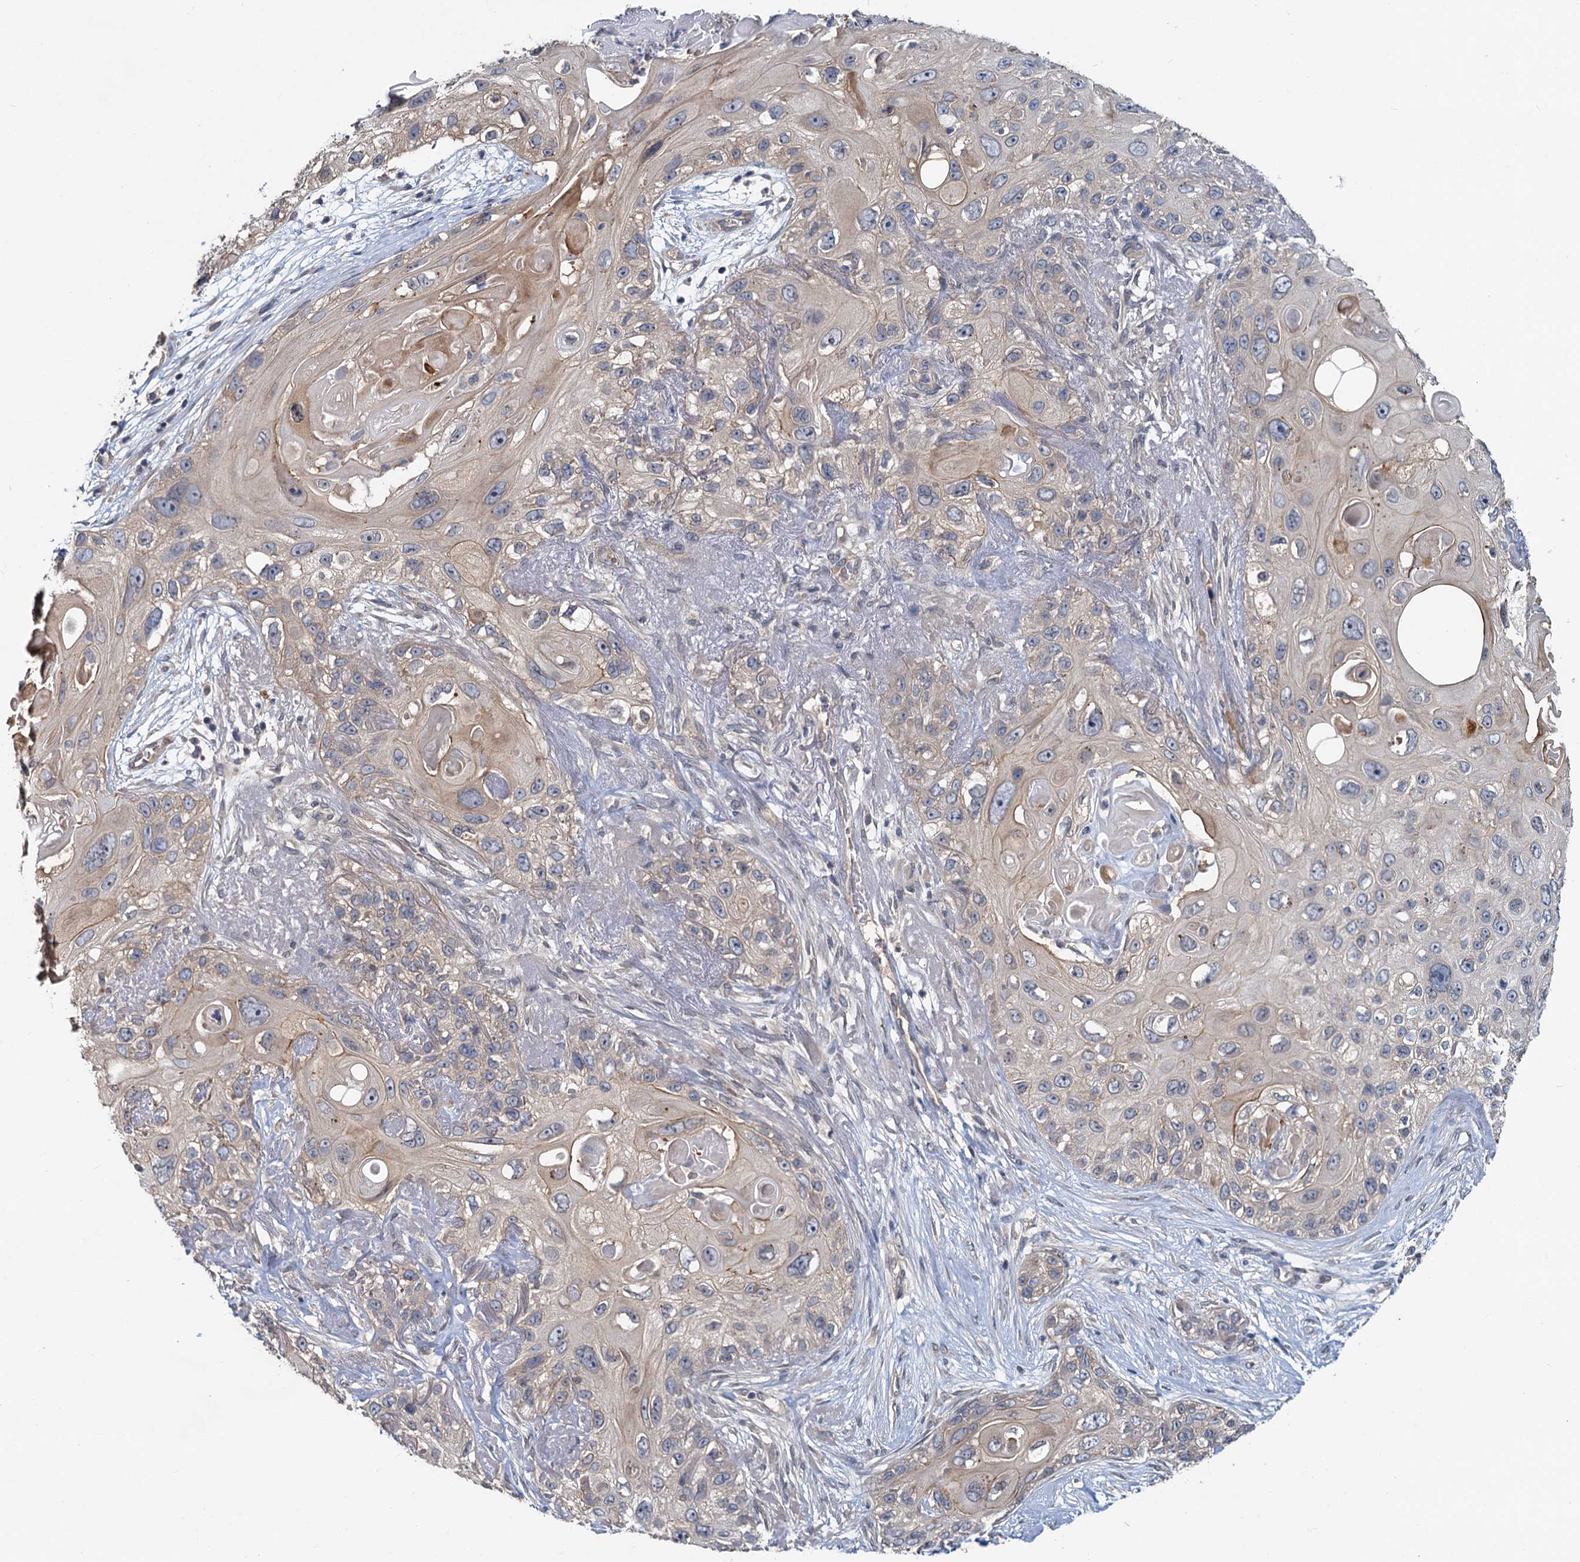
{"staining": {"intensity": "weak", "quantity": "<25%", "location": "cytoplasmic/membranous"}, "tissue": "skin cancer", "cell_type": "Tumor cells", "image_type": "cancer", "snomed": [{"axis": "morphology", "description": "Normal tissue, NOS"}, {"axis": "morphology", "description": "Squamous cell carcinoma, NOS"}, {"axis": "topography", "description": "Skin"}], "caption": "Micrograph shows no protein staining in tumor cells of squamous cell carcinoma (skin) tissue.", "gene": "ZNF324", "patient": {"sex": "male", "age": 72}}